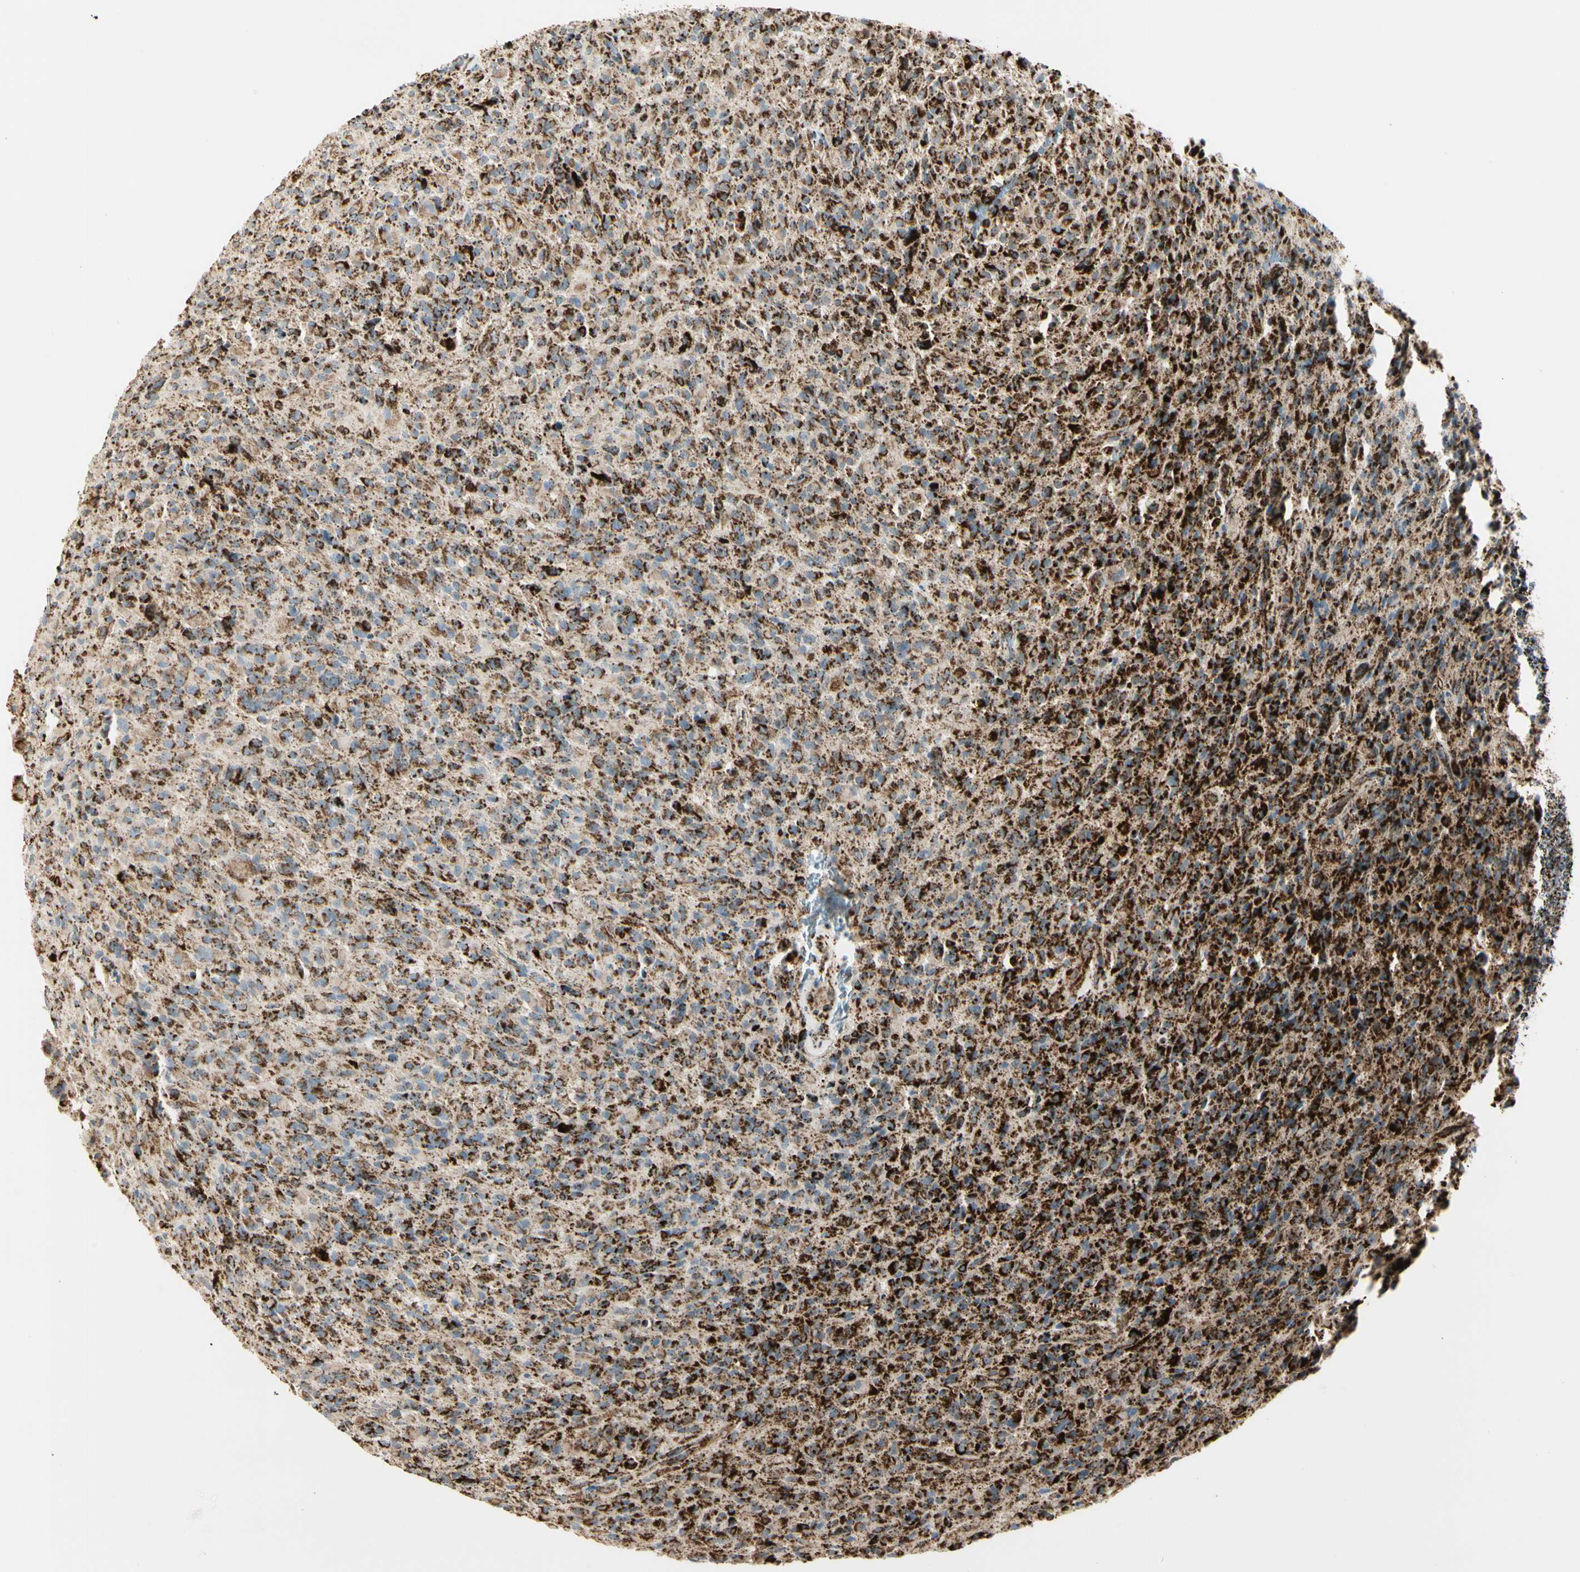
{"staining": {"intensity": "strong", "quantity": ">75%", "location": "cytoplasmic/membranous"}, "tissue": "glioma", "cell_type": "Tumor cells", "image_type": "cancer", "snomed": [{"axis": "morphology", "description": "Glioma, malignant, High grade"}, {"axis": "topography", "description": "Brain"}], "caption": "Human malignant glioma (high-grade) stained with a protein marker displays strong staining in tumor cells.", "gene": "ME2", "patient": {"sex": "male", "age": 71}}